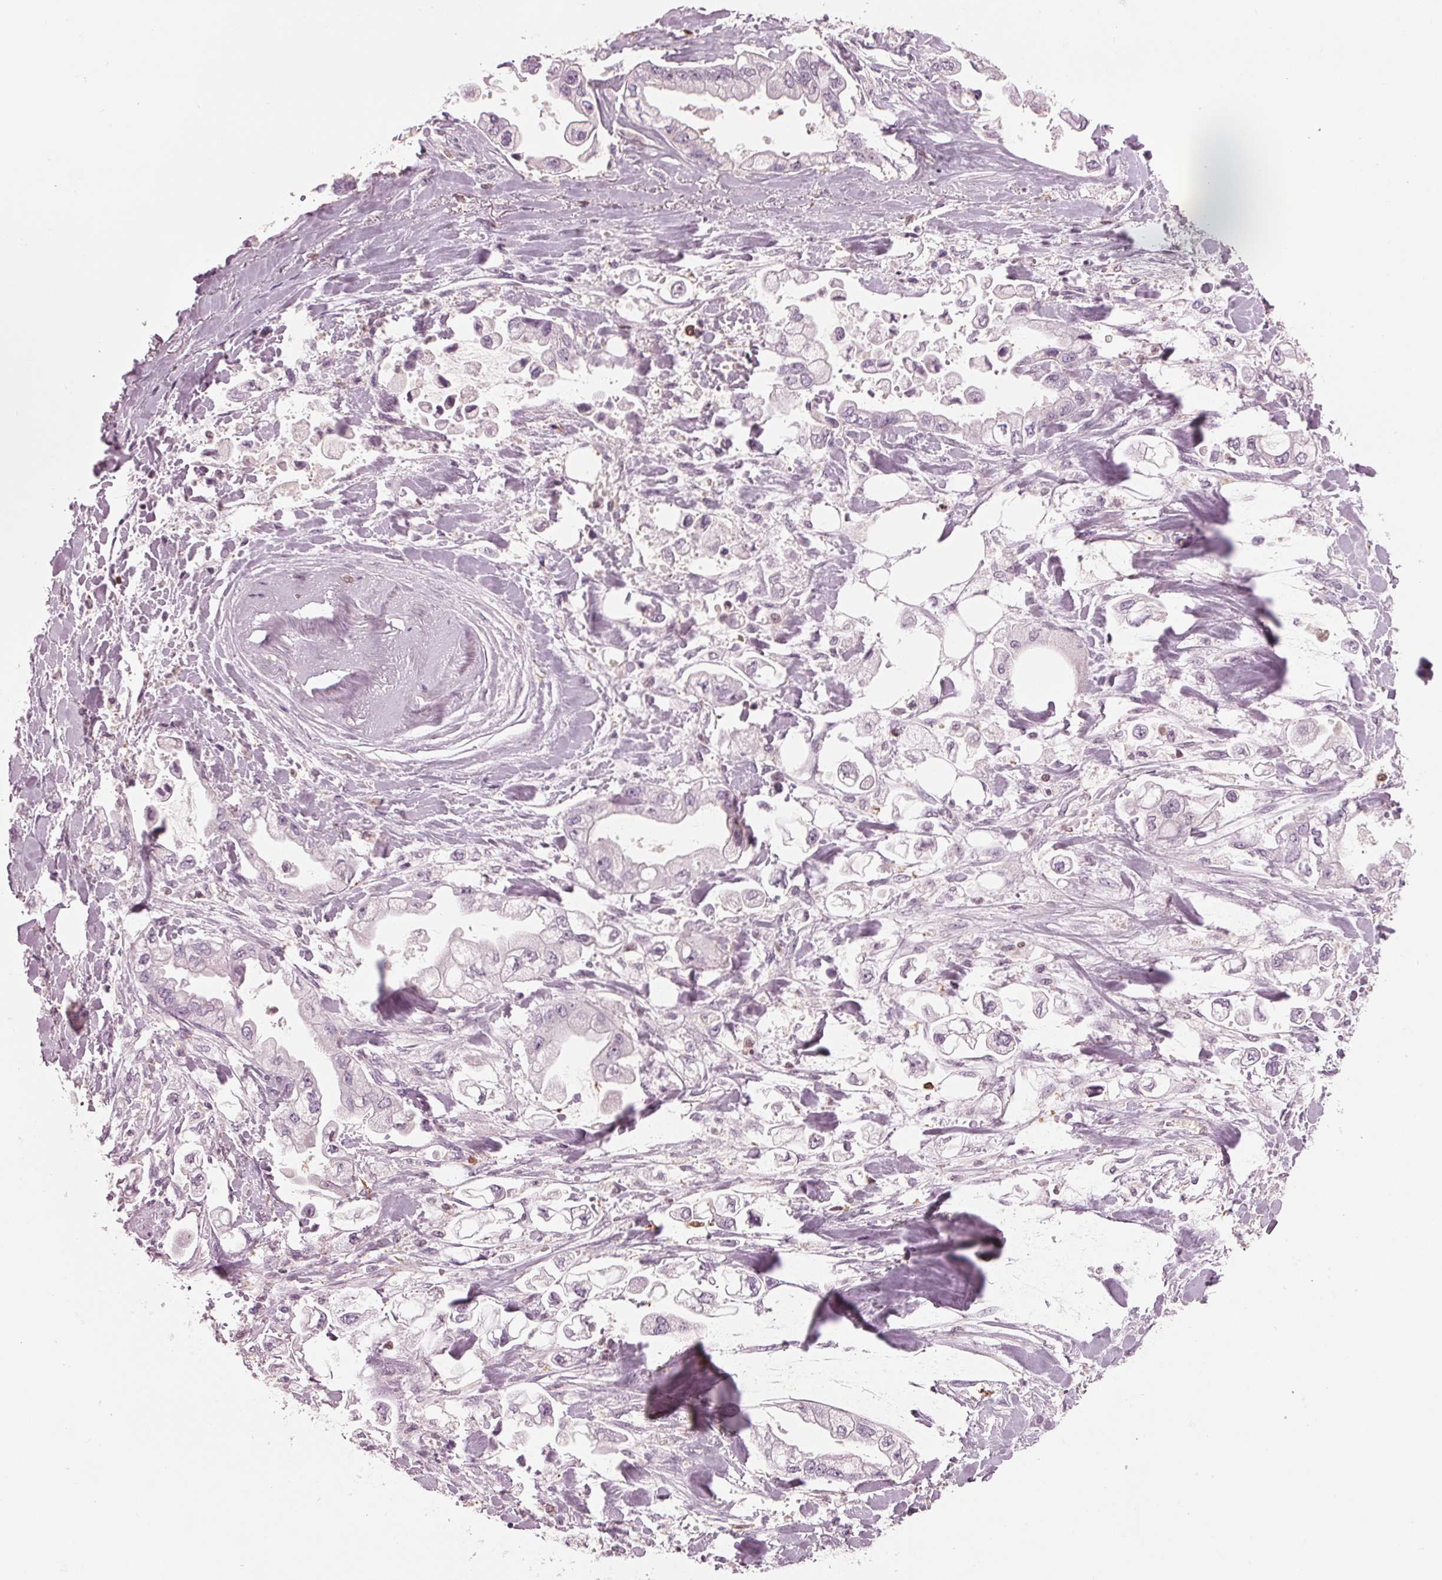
{"staining": {"intensity": "negative", "quantity": "none", "location": "none"}, "tissue": "stomach cancer", "cell_type": "Tumor cells", "image_type": "cancer", "snomed": [{"axis": "morphology", "description": "Adenocarcinoma, NOS"}, {"axis": "topography", "description": "Stomach"}], "caption": "Immunohistochemical staining of adenocarcinoma (stomach) reveals no significant expression in tumor cells.", "gene": "BTLA", "patient": {"sex": "male", "age": 62}}